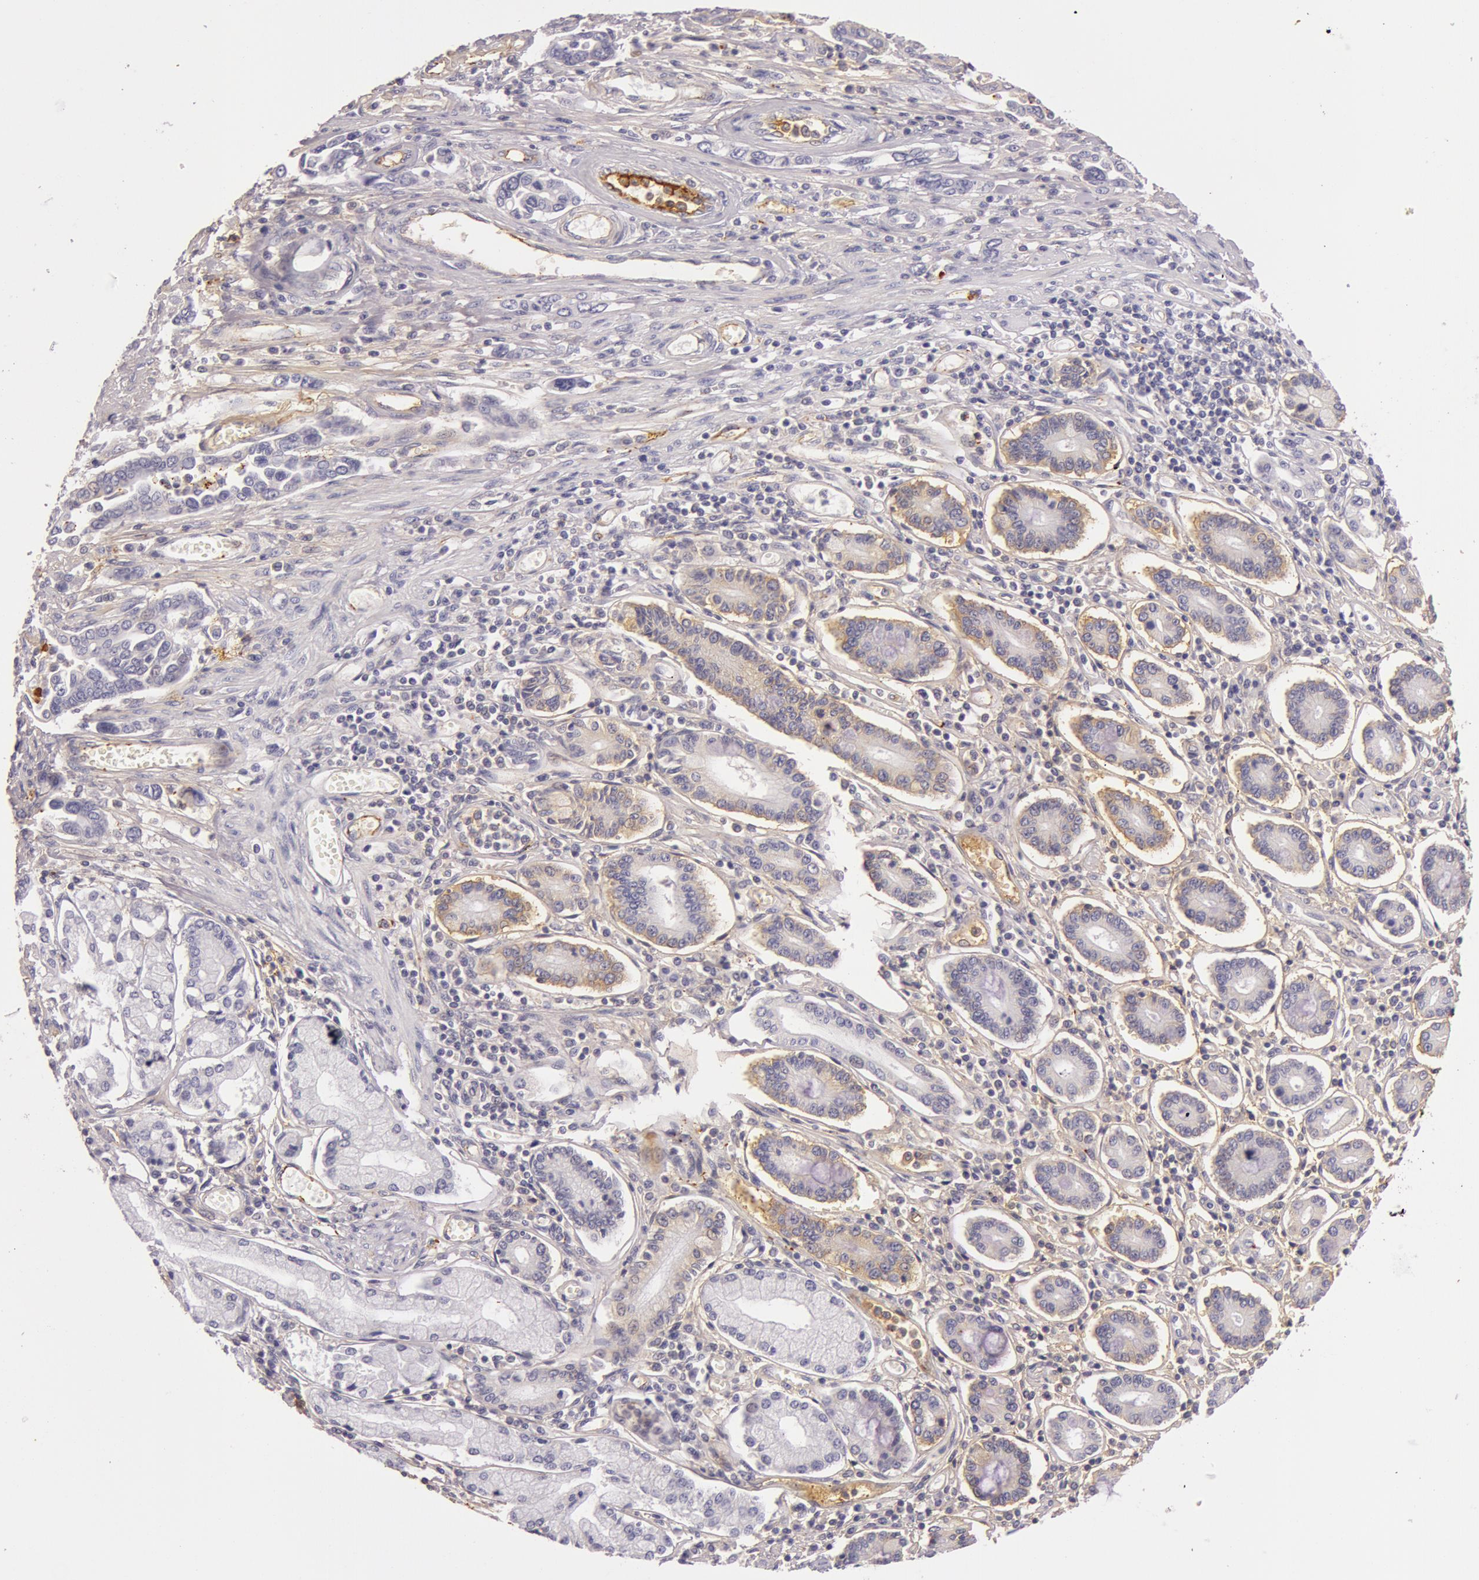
{"staining": {"intensity": "negative", "quantity": "none", "location": "none"}, "tissue": "pancreatic cancer", "cell_type": "Tumor cells", "image_type": "cancer", "snomed": [{"axis": "morphology", "description": "Adenocarcinoma, NOS"}, {"axis": "topography", "description": "Pancreas"}], "caption": "Tumor cells are negative for protein expression in human pancreatic cancer.", "gene": "C4BPA", "patient": {"sex": "female", "age": 57}}